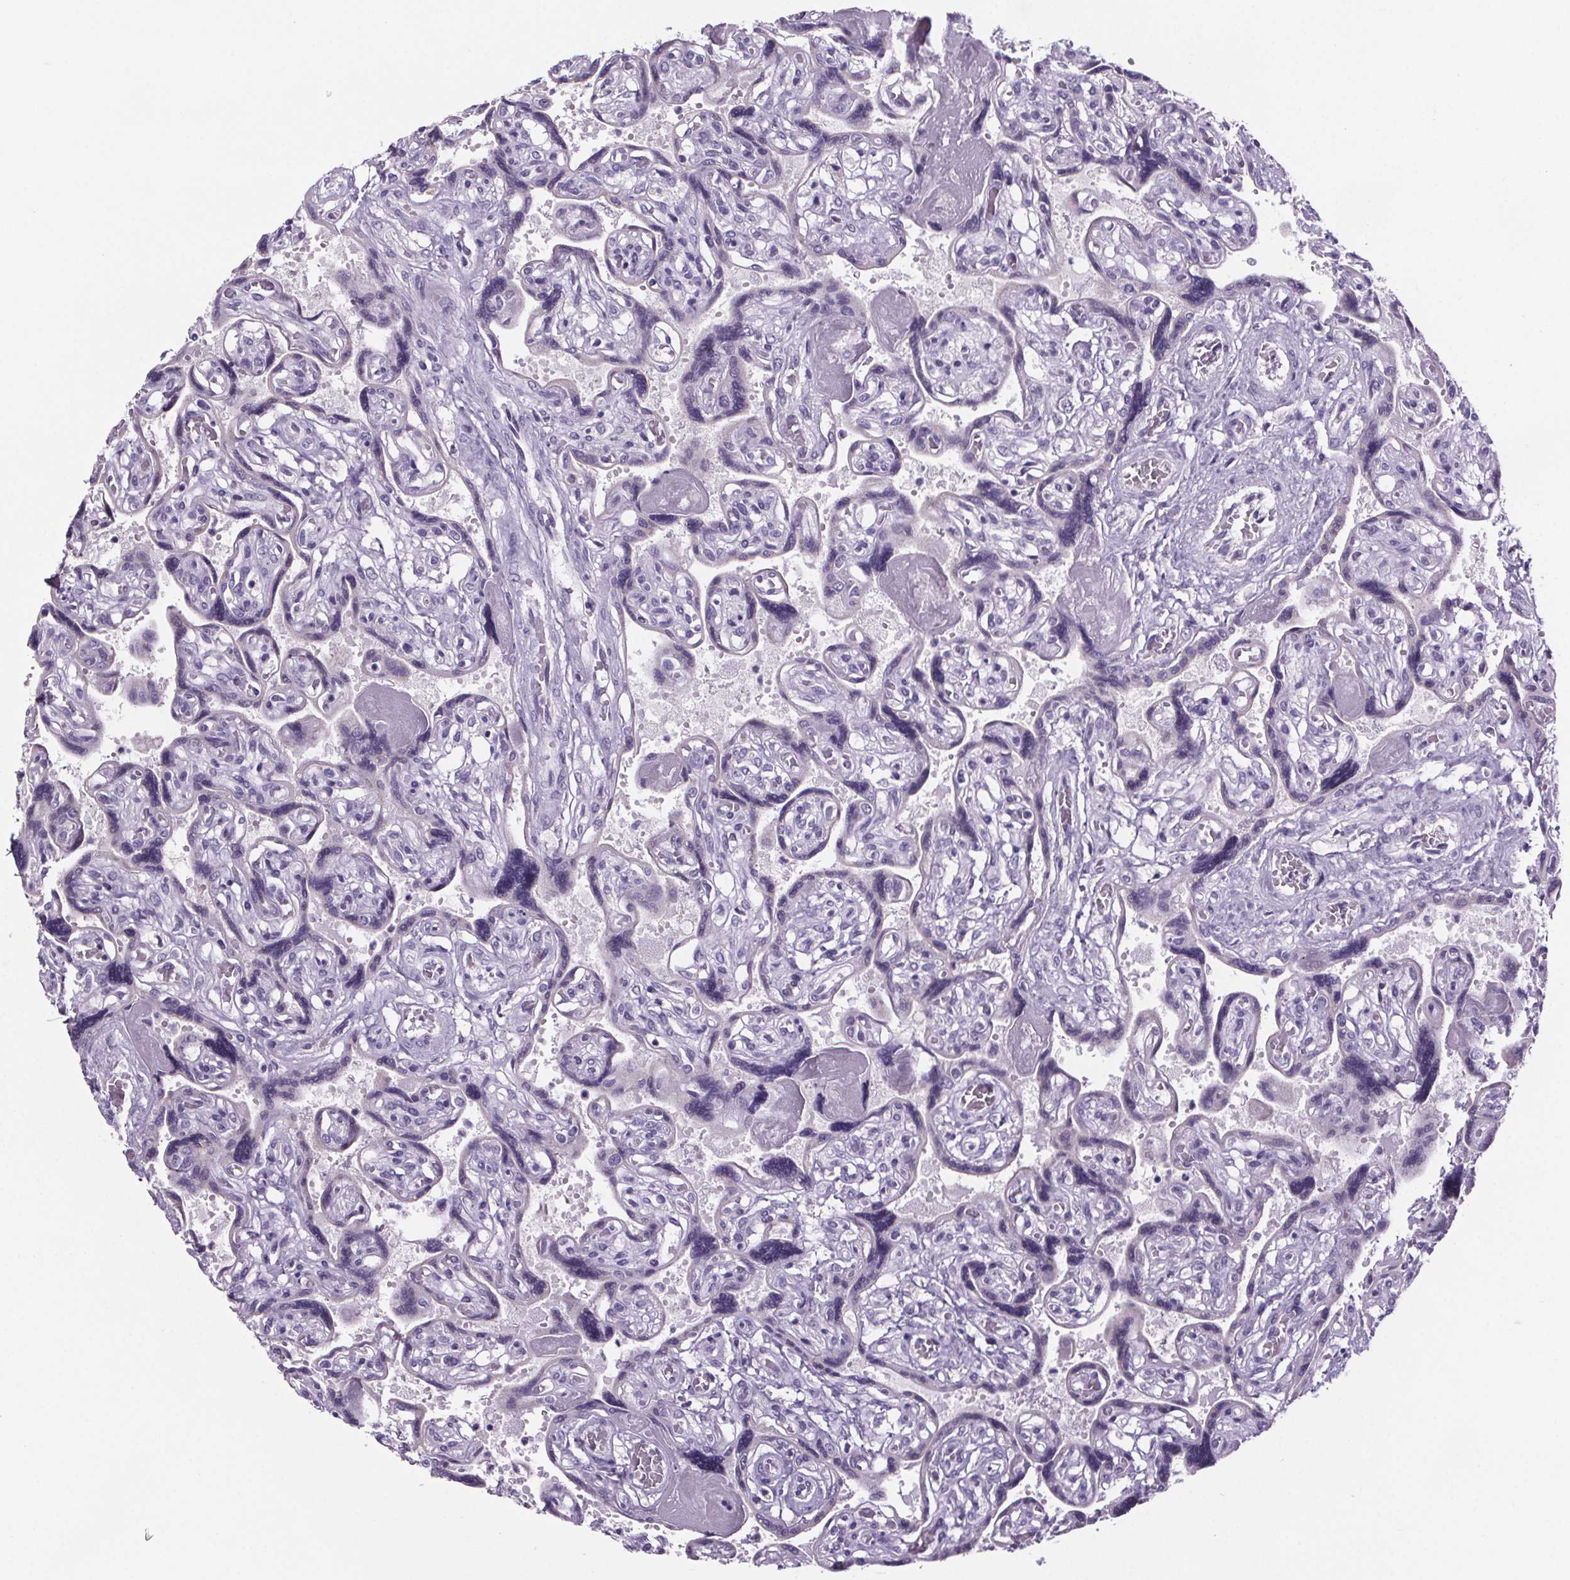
{"staining": {"intensity": "negative", "quantity": "none", "location": "none"}, "tissue": "placenta", "cell_type": "Decidual cells", "image_type": "normal", "snomed": [{"axis": "morphology", "description": "Normal tissue, NOS"}, {"axis": "topography", "description": "Placenta"}], "caption": "Decidual cells are negative for brown protein staining in benign placenta. (DAB IHC visualized using brightfield microscopy, high magnification).", "gene": "CUBN", "patient": {"sex": "female", "age": 32}}